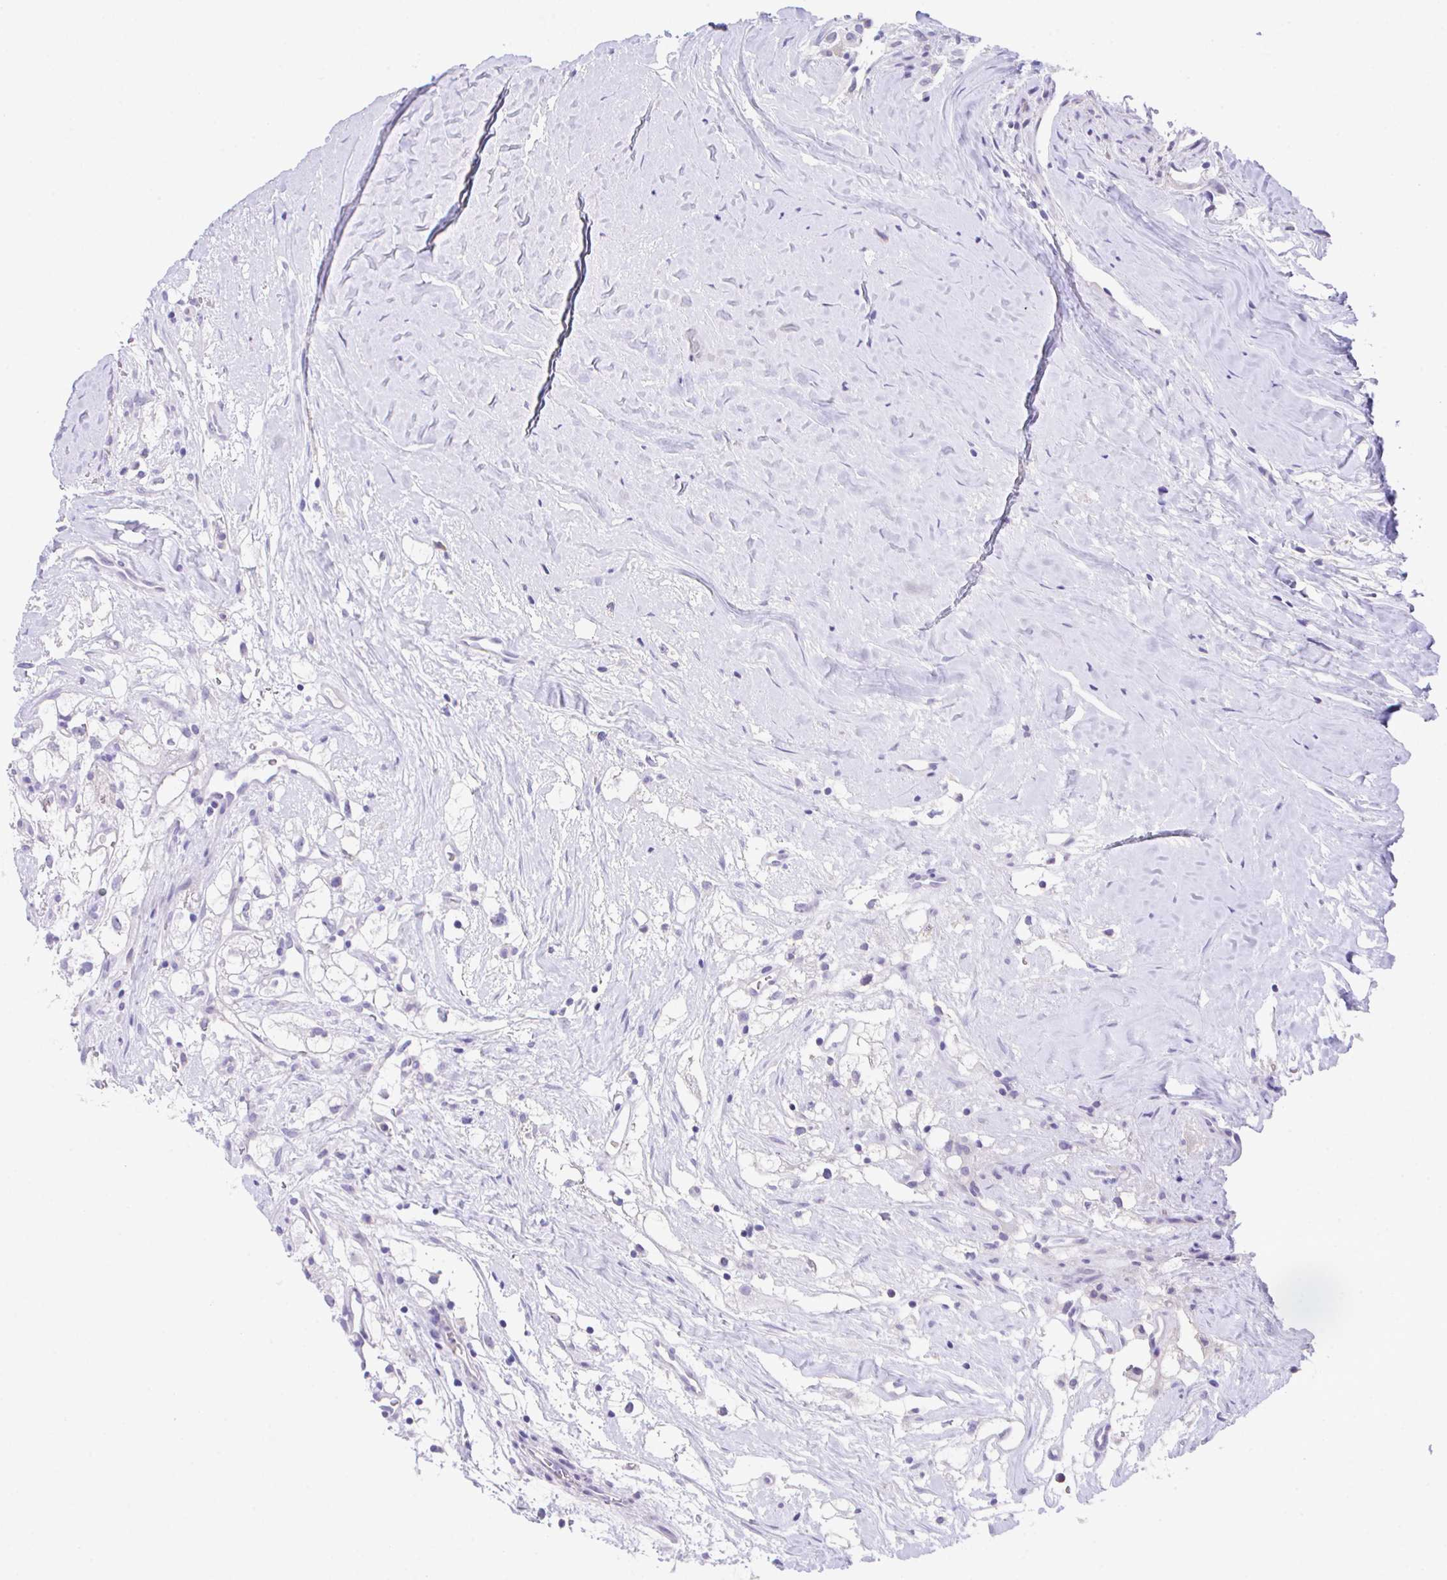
{"staining": {"intensity": "negative", "quantity": "none", "location": "none"}, "tissue": "renal cancer", "cell_type": "Tumor cells", "image_type": "cancer", "snomed": [{"axis": "morphology", "description": "Adenocarcinoma, NOS"}, {"axis": "topography", "description": "Kidney"}], "caption": "Tumor cells are negative for protein expression in human renal cancer (adenocarcinoma).", "gene": "HOXB4", "patient": {"sex": "male", "age": 59}}